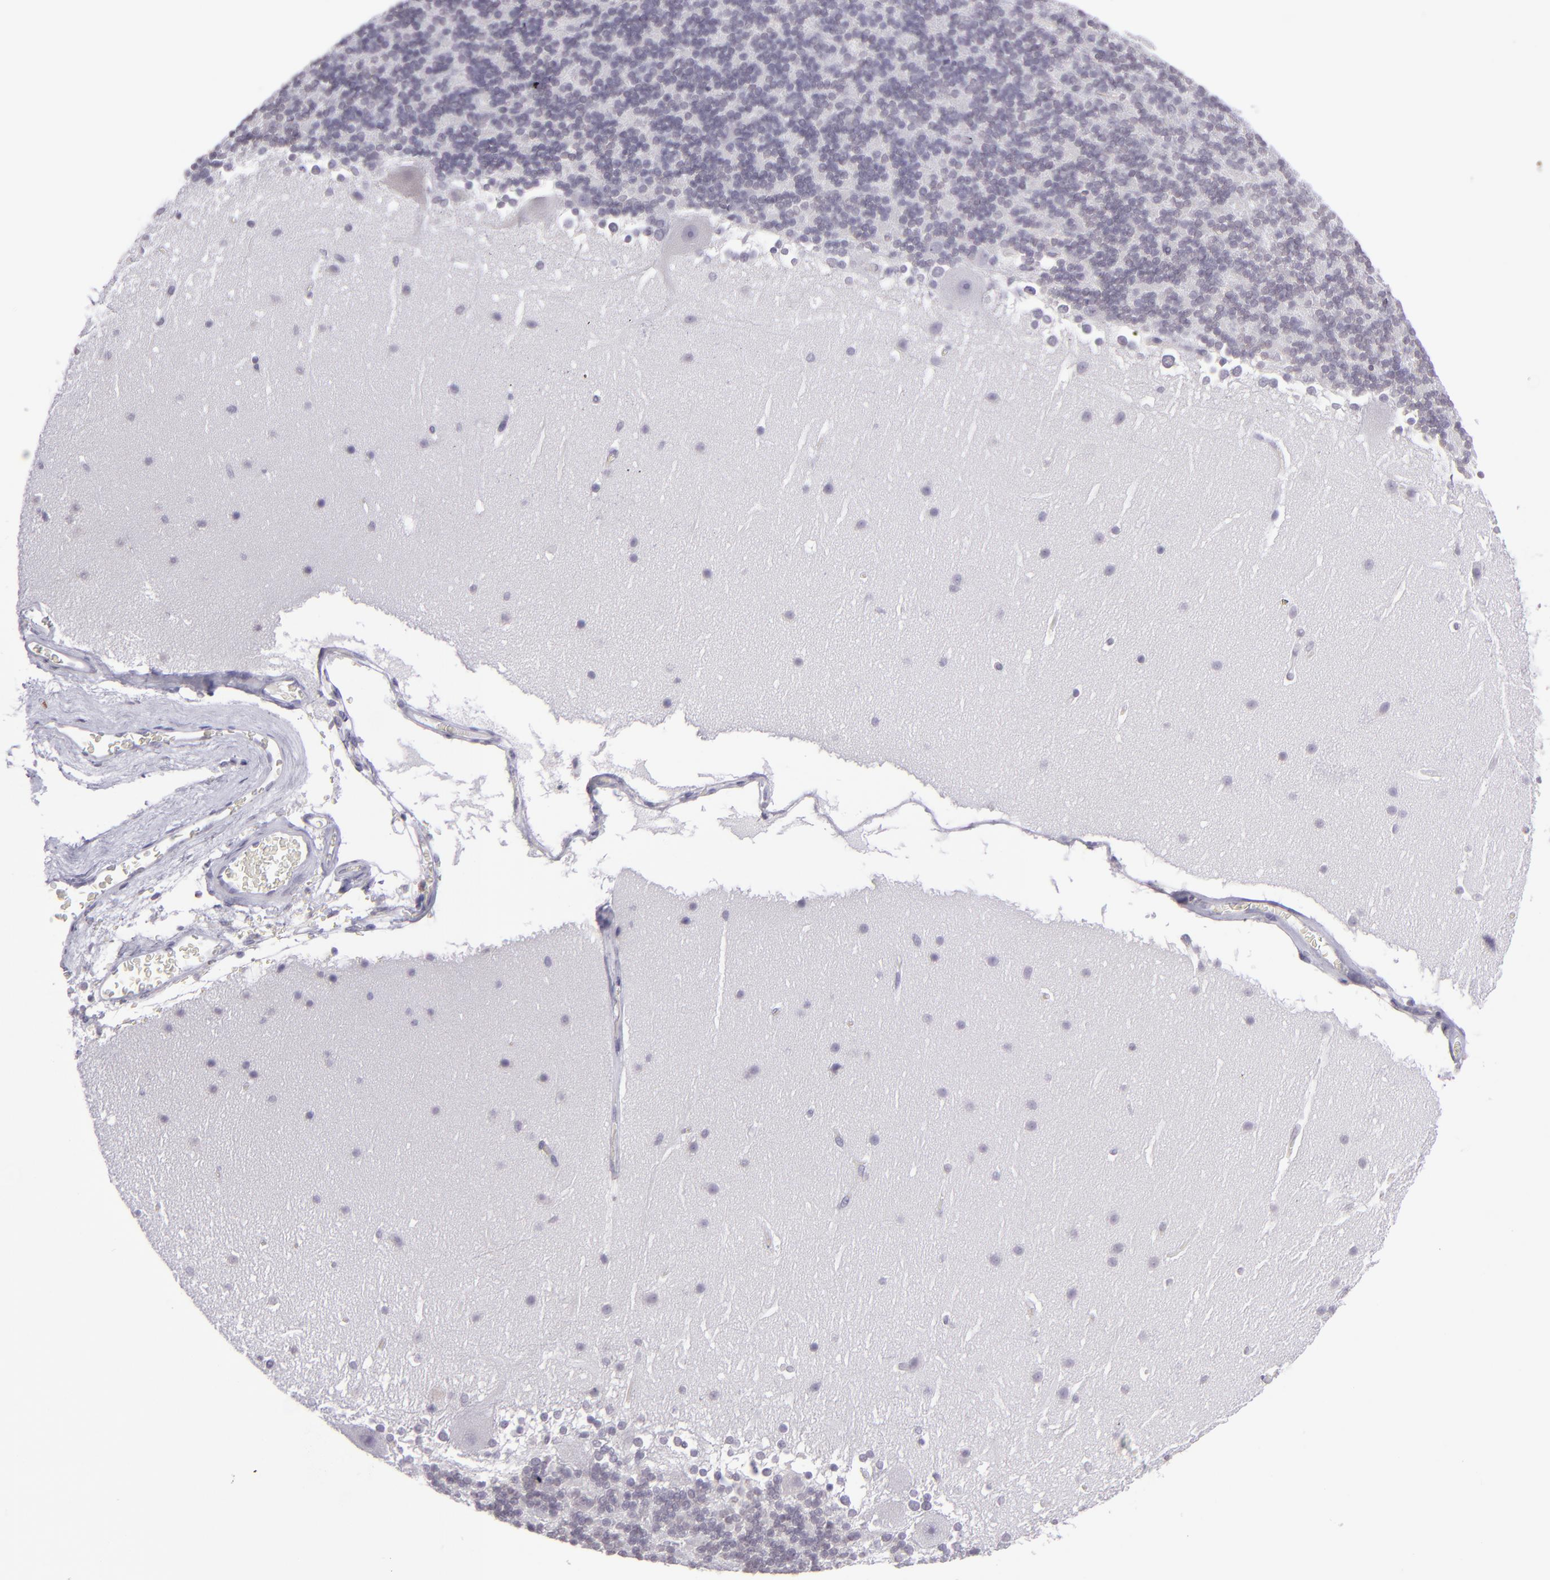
{"staining": {"intensity": "negative", "quantity": "none", "location": "none"}, "tissue": "cerebellum", "cell_type": "Cells in granular layer", "image_type": "normal", "snomed": [{"axis": "morphology", "description": "Normal tissue, NOS"}, {"axis": "topography", "description": "Cerebellum"}], "caption": "DAB (3,3'-diaminobenzidine) immunohistochemical staining of normal human cerebellum displays no significant staining in cells in granular layer.", "gene": "CD48", "patient": {"sex": "female", "age": 19}}